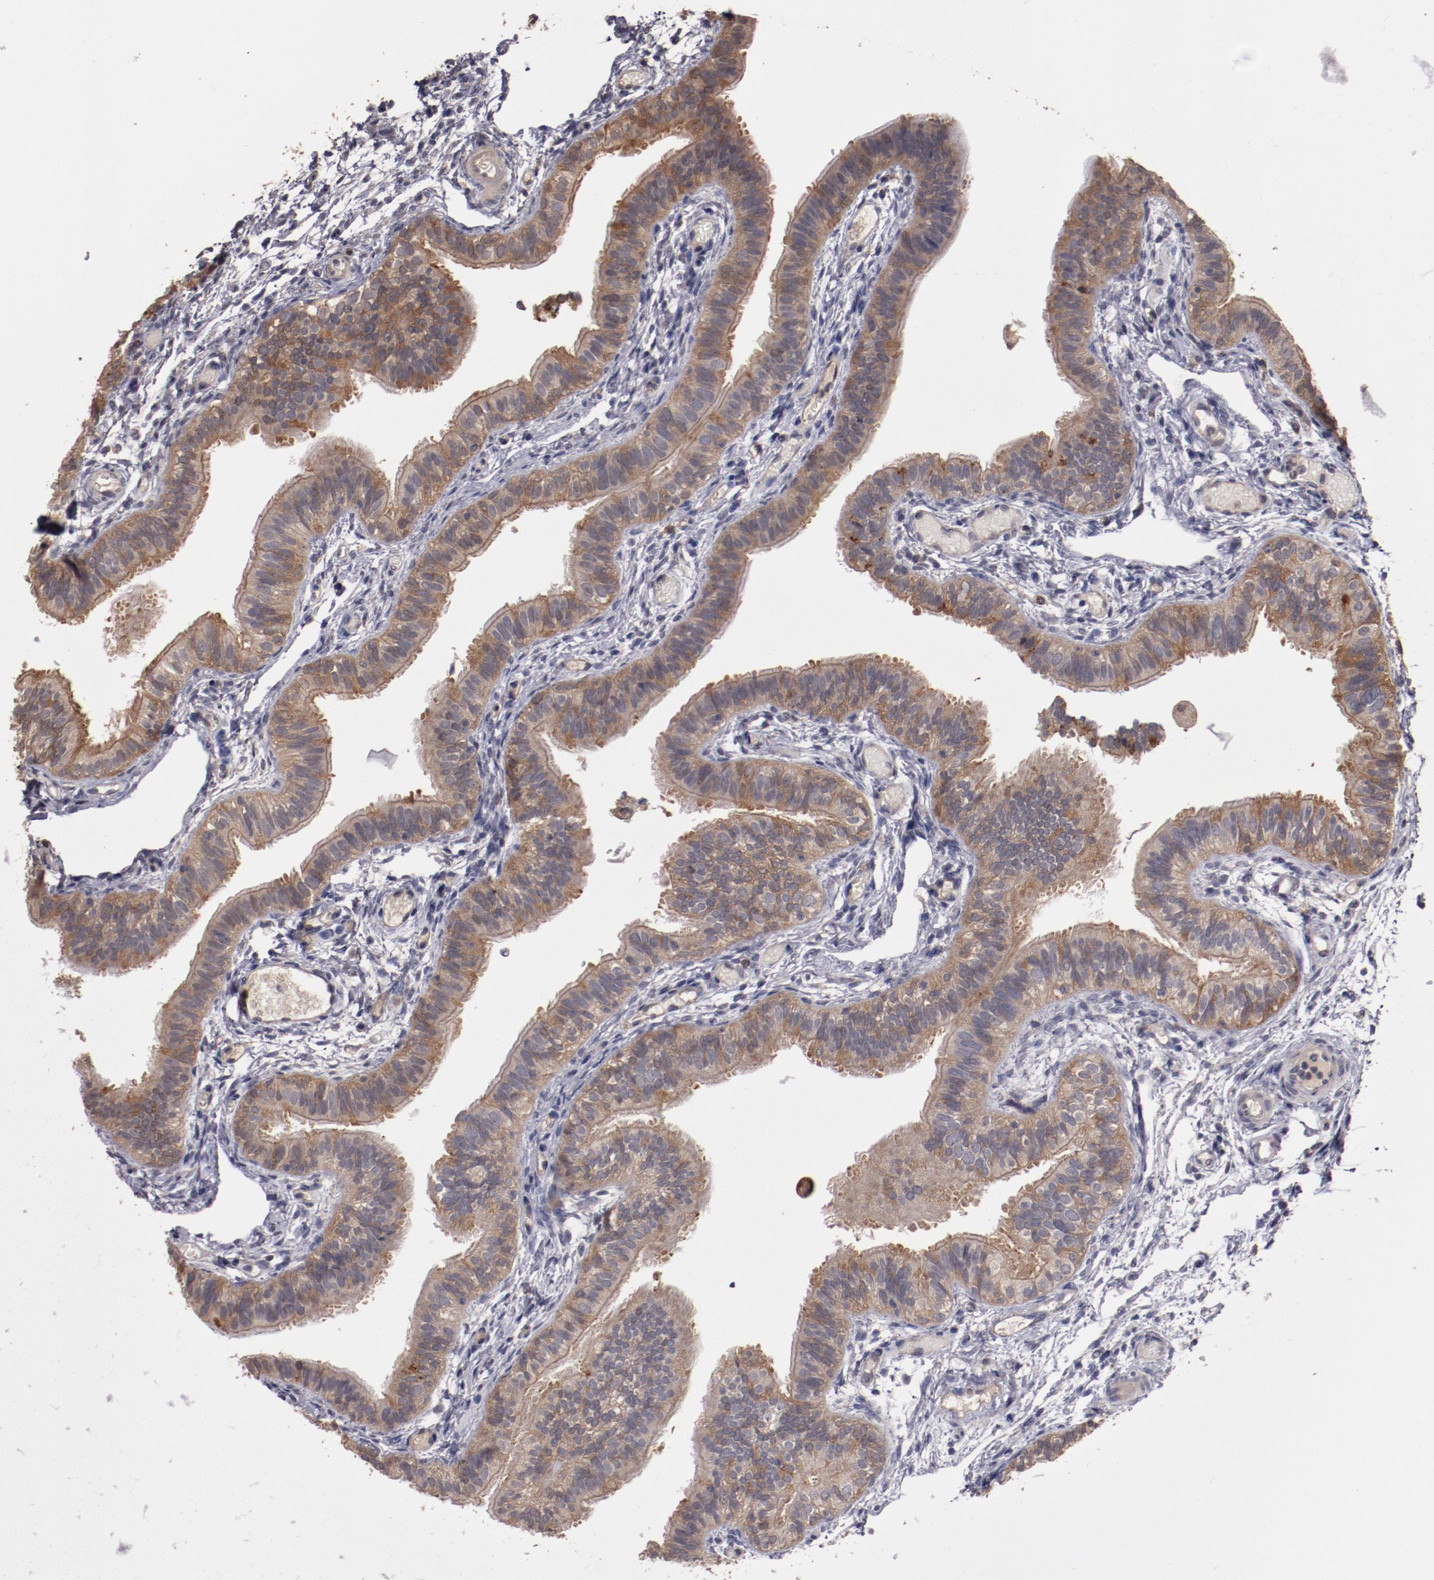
{"staining": {"intensity": "moderate", "quantity": ">75%", "location": "cytoplasmic/membranous"}, "tissue": "fallopian tube", "cell_type": "Glandular cells", "image_type": "normal", "snomed": [{"axis": "morphology", "description": "Normal tissue, NOS"}, {"axis": "morphology", "description": "Dermoid, NOS"}, {"axis": "topography", "description": "Fallopian tube"}], "caption": "Approximately >75% of glandular cells in benign fallopian tube exhibit moderate cytoplasmic/membranous protein expression as visualized by brown immunohistochemical staining.", "gene": "LRRC75B", "patient": {"sex": "female", "age": 33}}